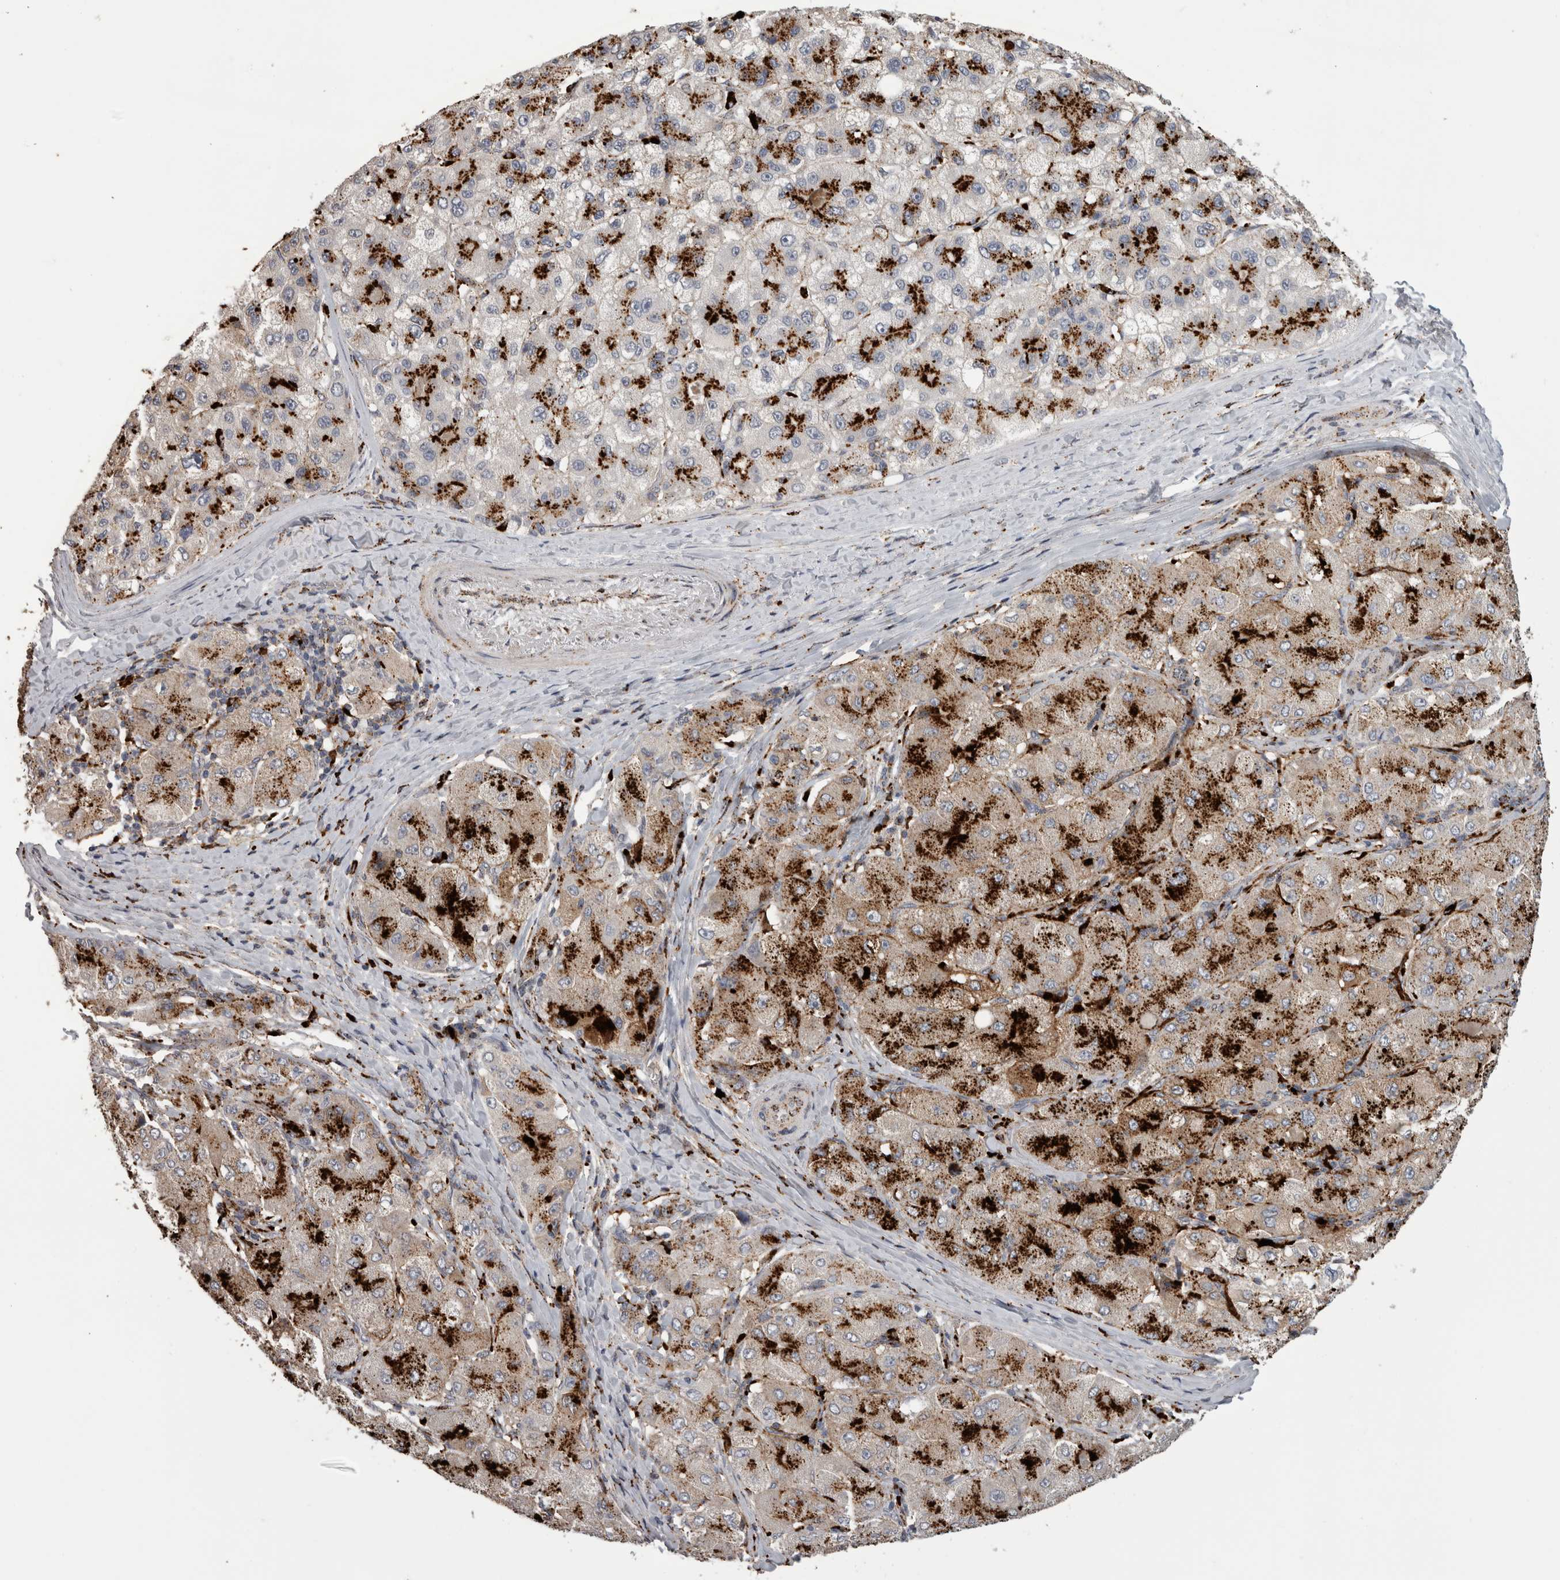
{"staining": {"intensity": "strong", "quantity": ">75%", "location": "cytoplasmic/membranous"}, "tissue": "liver cancer", "cell_type": "Tumor cells", "image_type": "cancer", "snomed": [{"axis": "morphology", "description": "Carcinoma, Hepatocellular, NOS"}, {"axis": "topography", "description": "Liver"}], "caption": "A histopathology image of human liver hepatocellular carcinoma stained for a protein reveals strong cytoplasmic/membranous brown staining in tumor cells.", "gene": "CTSZ", "patient": {"sex": "male", "age": 80}}